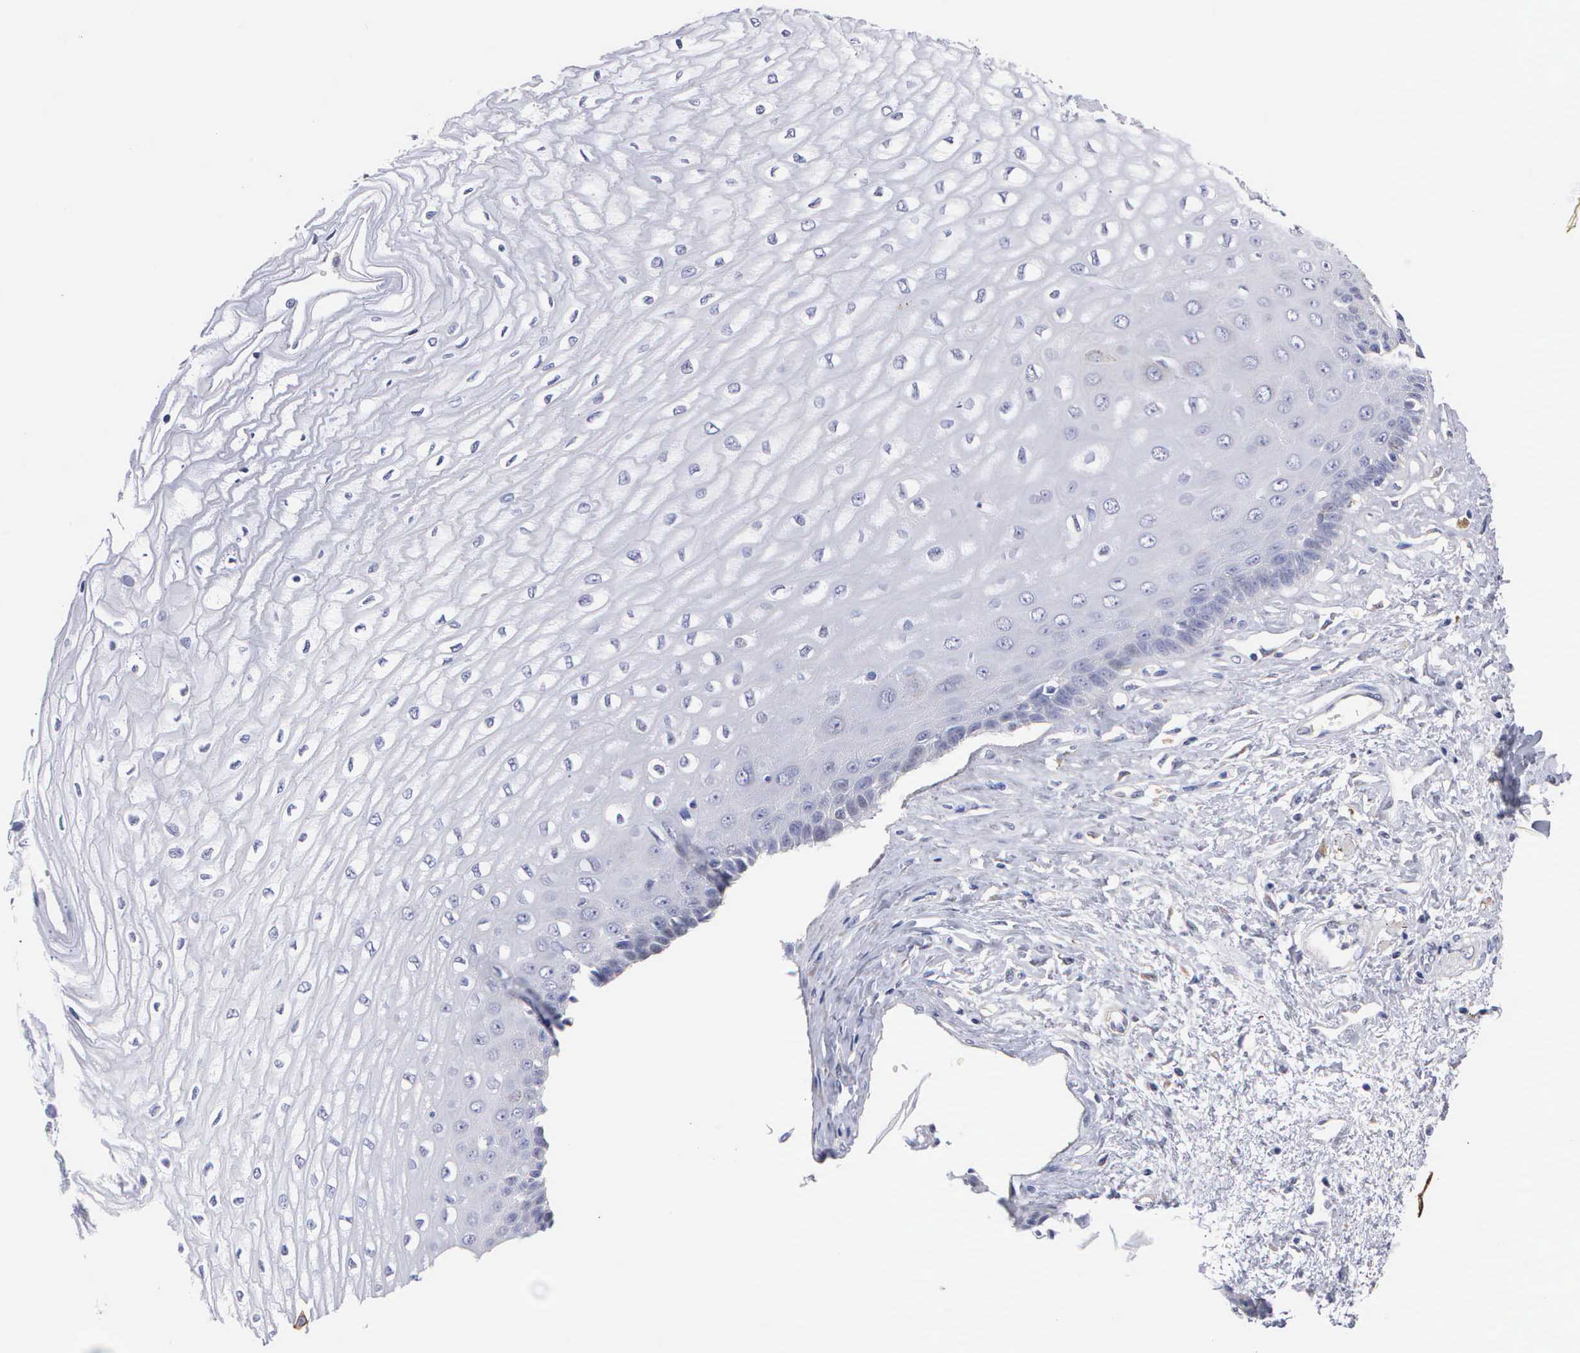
{"staining": {"intensity": "negative", "quantity": "none", "location": "none"}, "tissue": "esophagus", "cell_type": "Squamous epithelial cells", "image_type": "normal", "snomed": [{"axis": "morphology", "description": "Normal tissue, NOS"}, {"axis": "topography", "description": "Esophagus"}], "caption": "A high-resolution micrograph shows immunohistochemistry staining of unremarkable esophagus, which reveals no significant staining in squamous epithelial cells.", "gene": "ELFN2", "patient": {"sex": "male", "age": 65}}